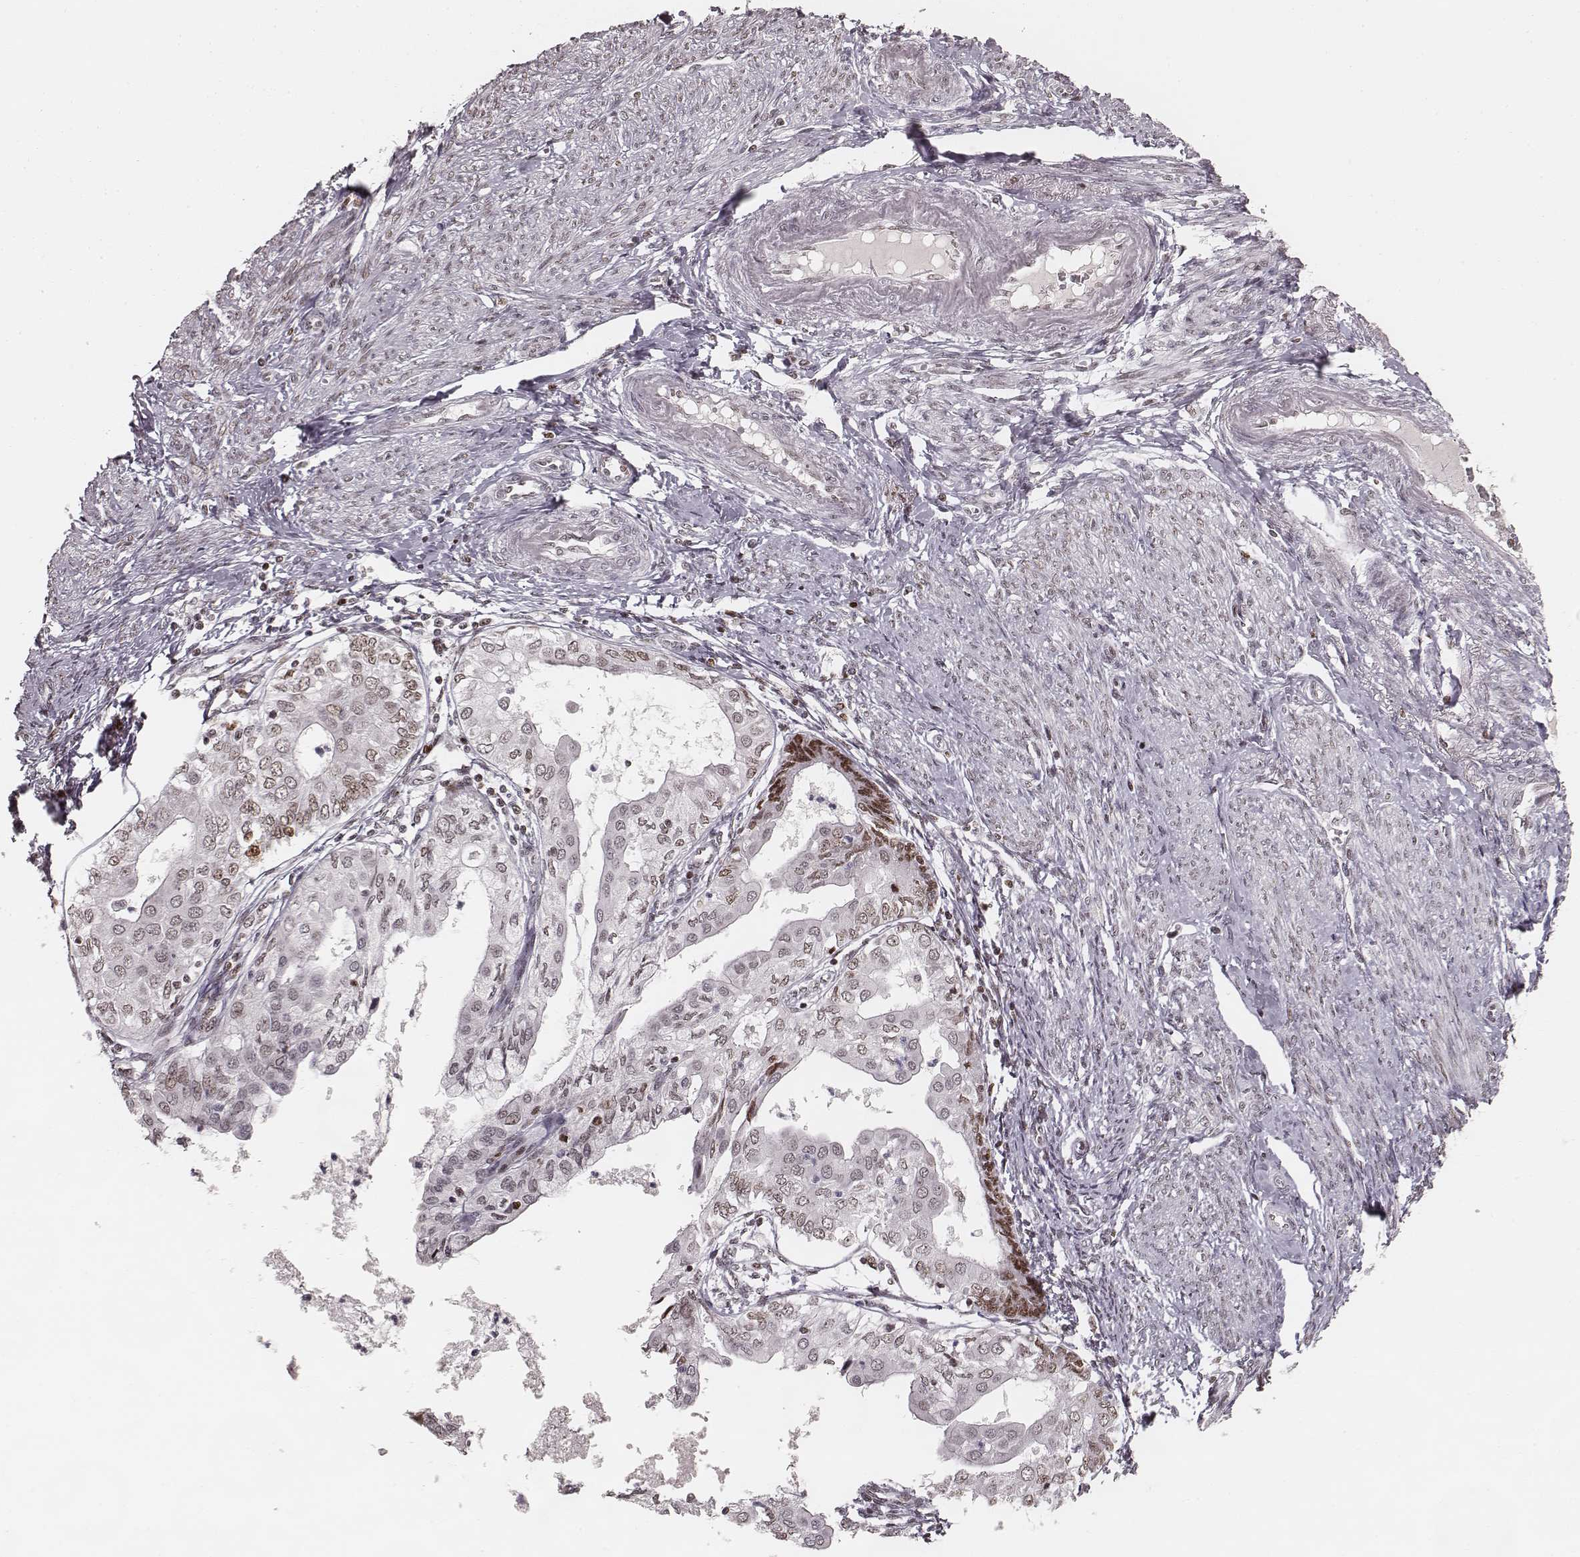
{"staining": {"intensity": "moderate", "quantity": "25%-75%", "location": "nuclear"}, "tissue": "endometrial cancer", "cell_type": "Tumor cells", "image_type": "cancer", "snomed": [{"axis": "morphology", "description": "Adenocarcinoma, NOS"}, {"axis": "topography", "description": "Endometrium"}], "caption": "Immunohistochemical staining of human adenocarcinoma (endometrial) shows medium levels of moderate nuclear protein expression in about 25%-75% of tumor cells.", "gene": "PARP1", "patient": {"sex": "female", "age": 68}}